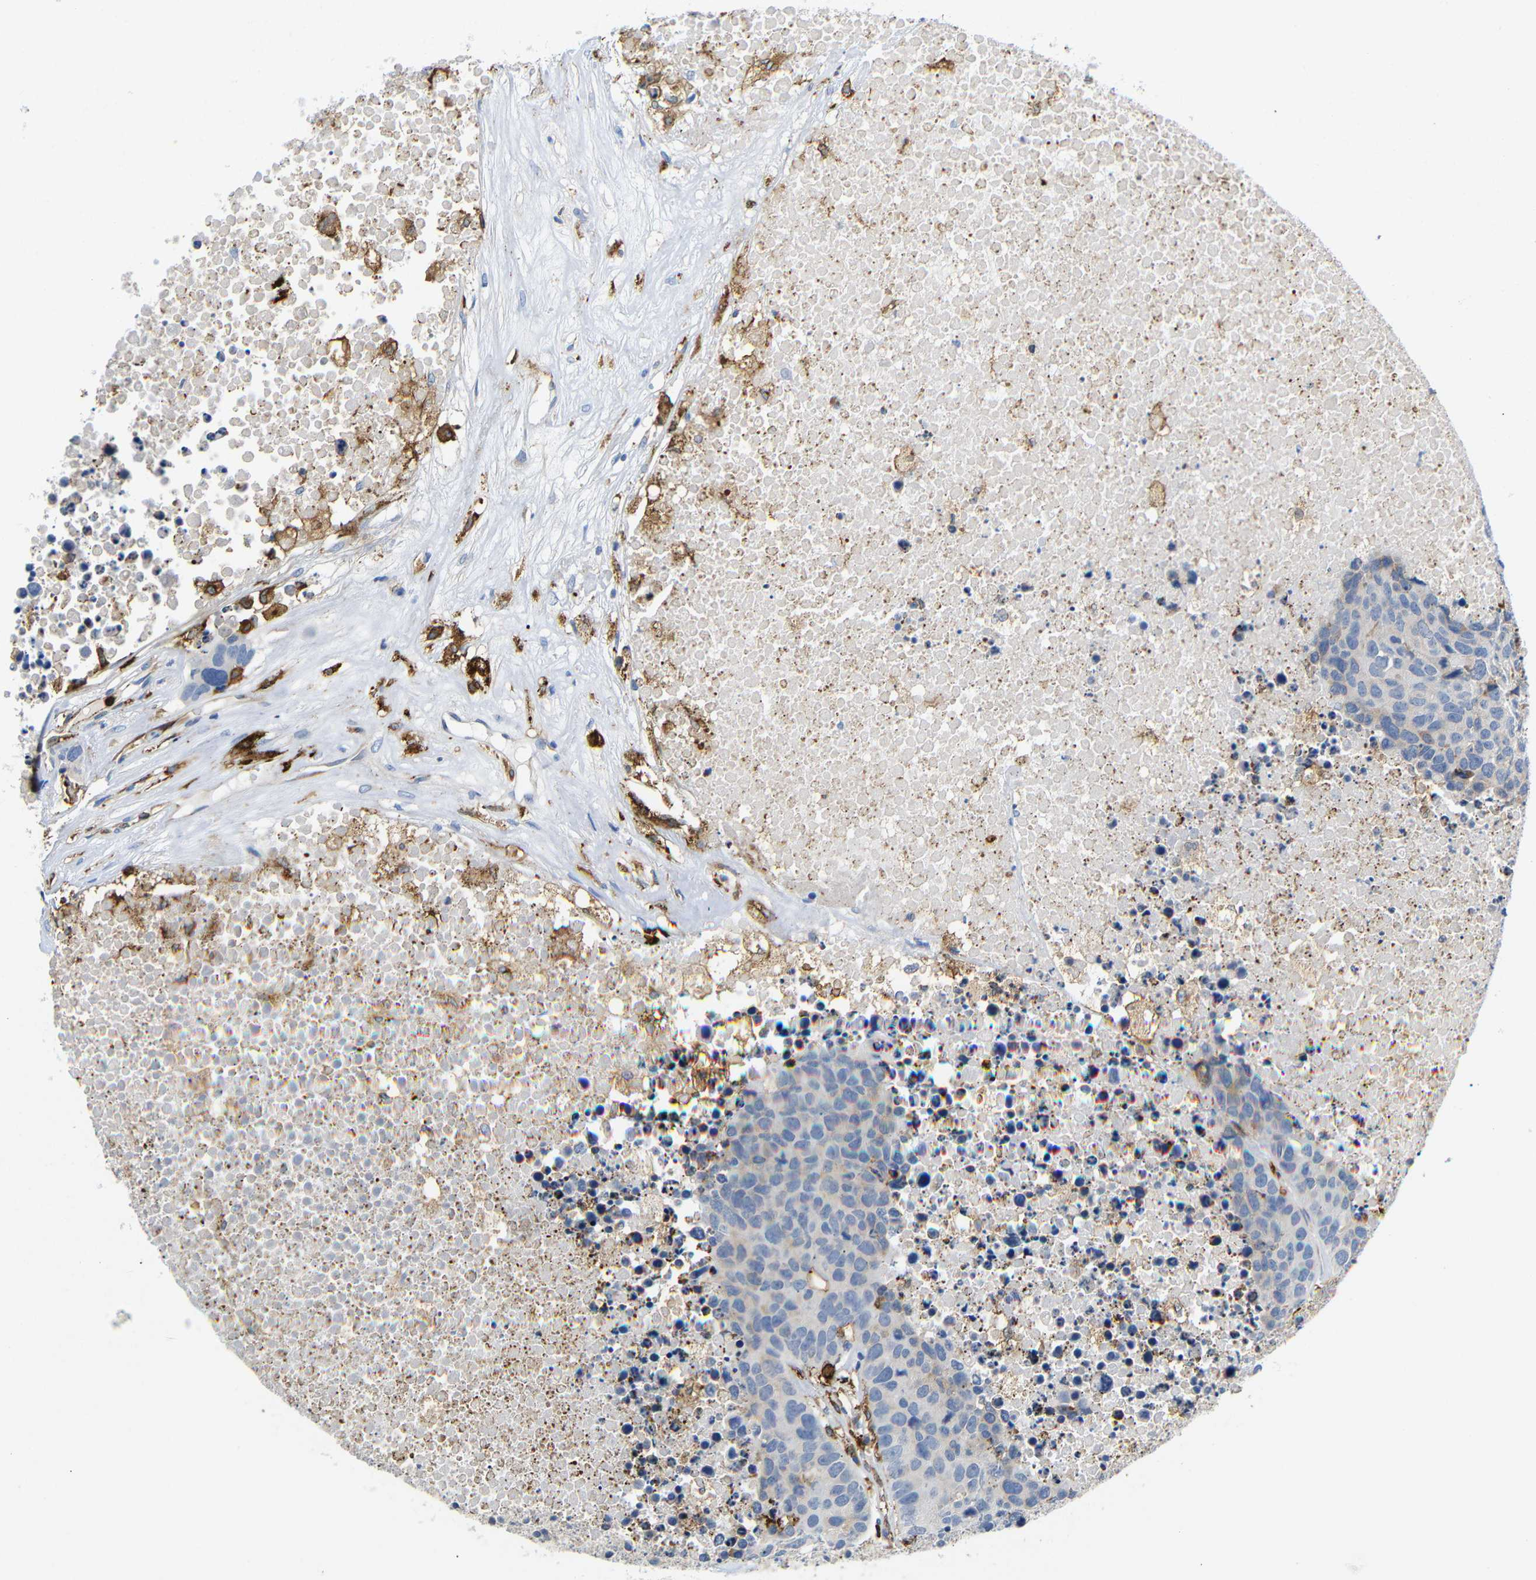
{"staining": {"intensity": "weak", "quantity": "25%-75%", "location": "cytoplasmic/membranous"}, "tissue": "carcinoid", "cell_type": "Tumor cells", "image_type": "cancer", "snomed": [{"axis": "morphology", "description": "Carcinoid, malignant, NOS"}, {"axis": "topography", "description": "Lung"}], "caption": "Weak cytoplasmic/membranous expression for a protein is present in about 25%-75% of tumor cells of carcinoid (malignant) using immunohistochemistry.", "gene": "HLA-DQB1", "patient": {"sex": "male", "age": 60}}